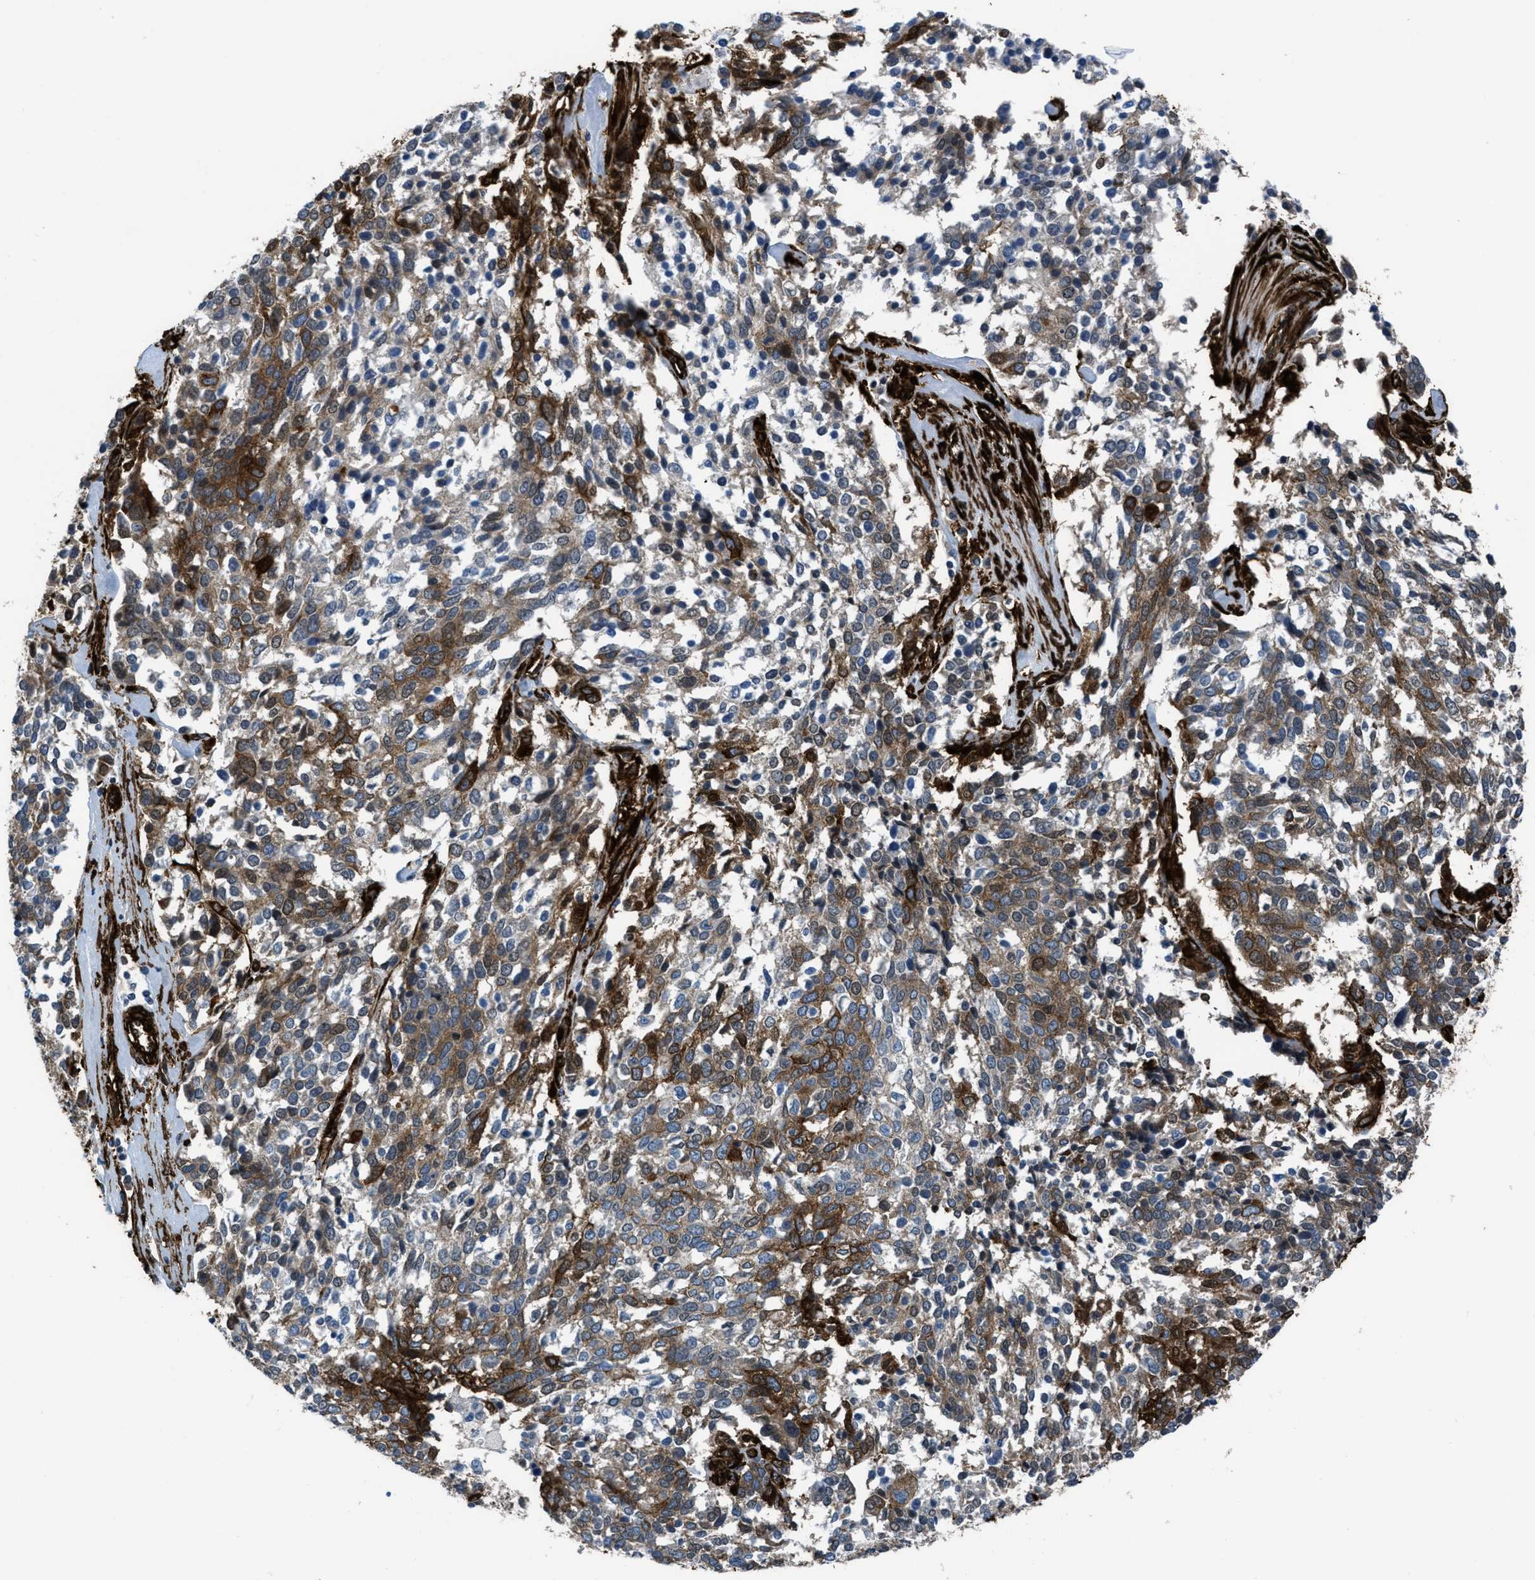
{"staining": {"intensity": "moderate", "quantity": ">75%", "location": "cytoplasmic/membranous,nuclear"}, "tissue": "ovarian cancer", "cell_type": "Tumor cells", "image_type": "cancer", "snomed": [{"axis": "morphology", "description": "Cystadenocarcinoma, serous, NOS"}, {"axis": "topography", "description": "Ovary"}], "caption": "Moderate cytoplasmic/membranous and nuclear positivity is appreciated in approximately >75% of tumor cells in ovarian cancer. The protein of interest is shown in brown color, while the nuclei are stained blue.", "gene": "CALD1", "patient": {"sex": "female", "age": 44}}